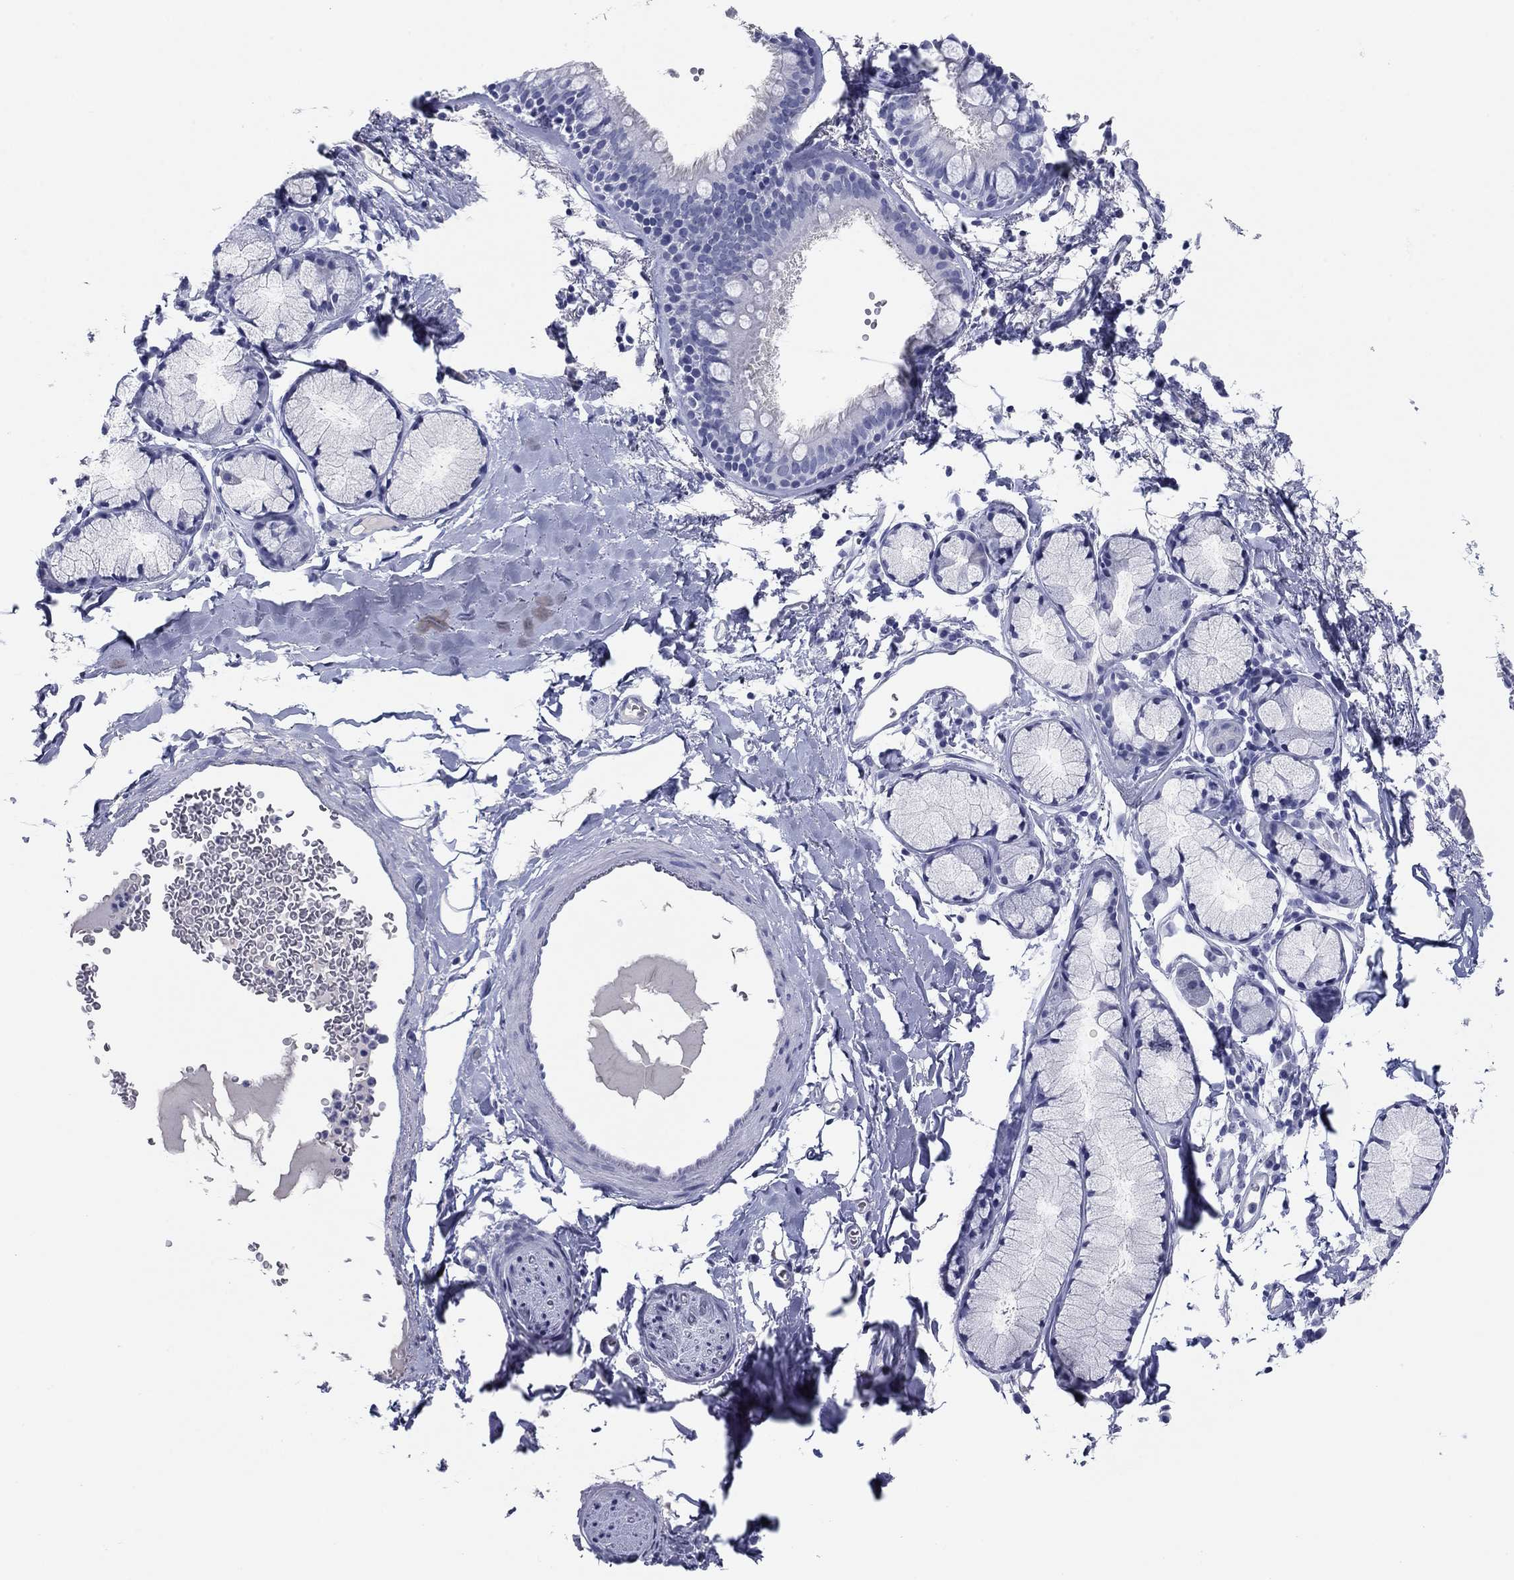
{"staining": {"intensity": "negative", "quantity": "none", "location": "none"}, "tissue": "bronchus", "cell_type": "Respiratory epithelial cells", "image_type": "normal", "snomed": [{"axis": "morphology", "description": "Normal tissue, NOS"}, {"axis": "morphology", "description": "Squamous cell carcinoma, NOS"}, {"axis": "topography", "description": "Cartilage tissue"}, {"axis": "topography", "description": "Bronchus"}], "caption": "Bronchus stained for a protein using immunohistochemistry (IHC) reveals no expression respiratory epithelial cells.", "gene": "KCNH1", "patient": {"sex": "male", "age": 72}}